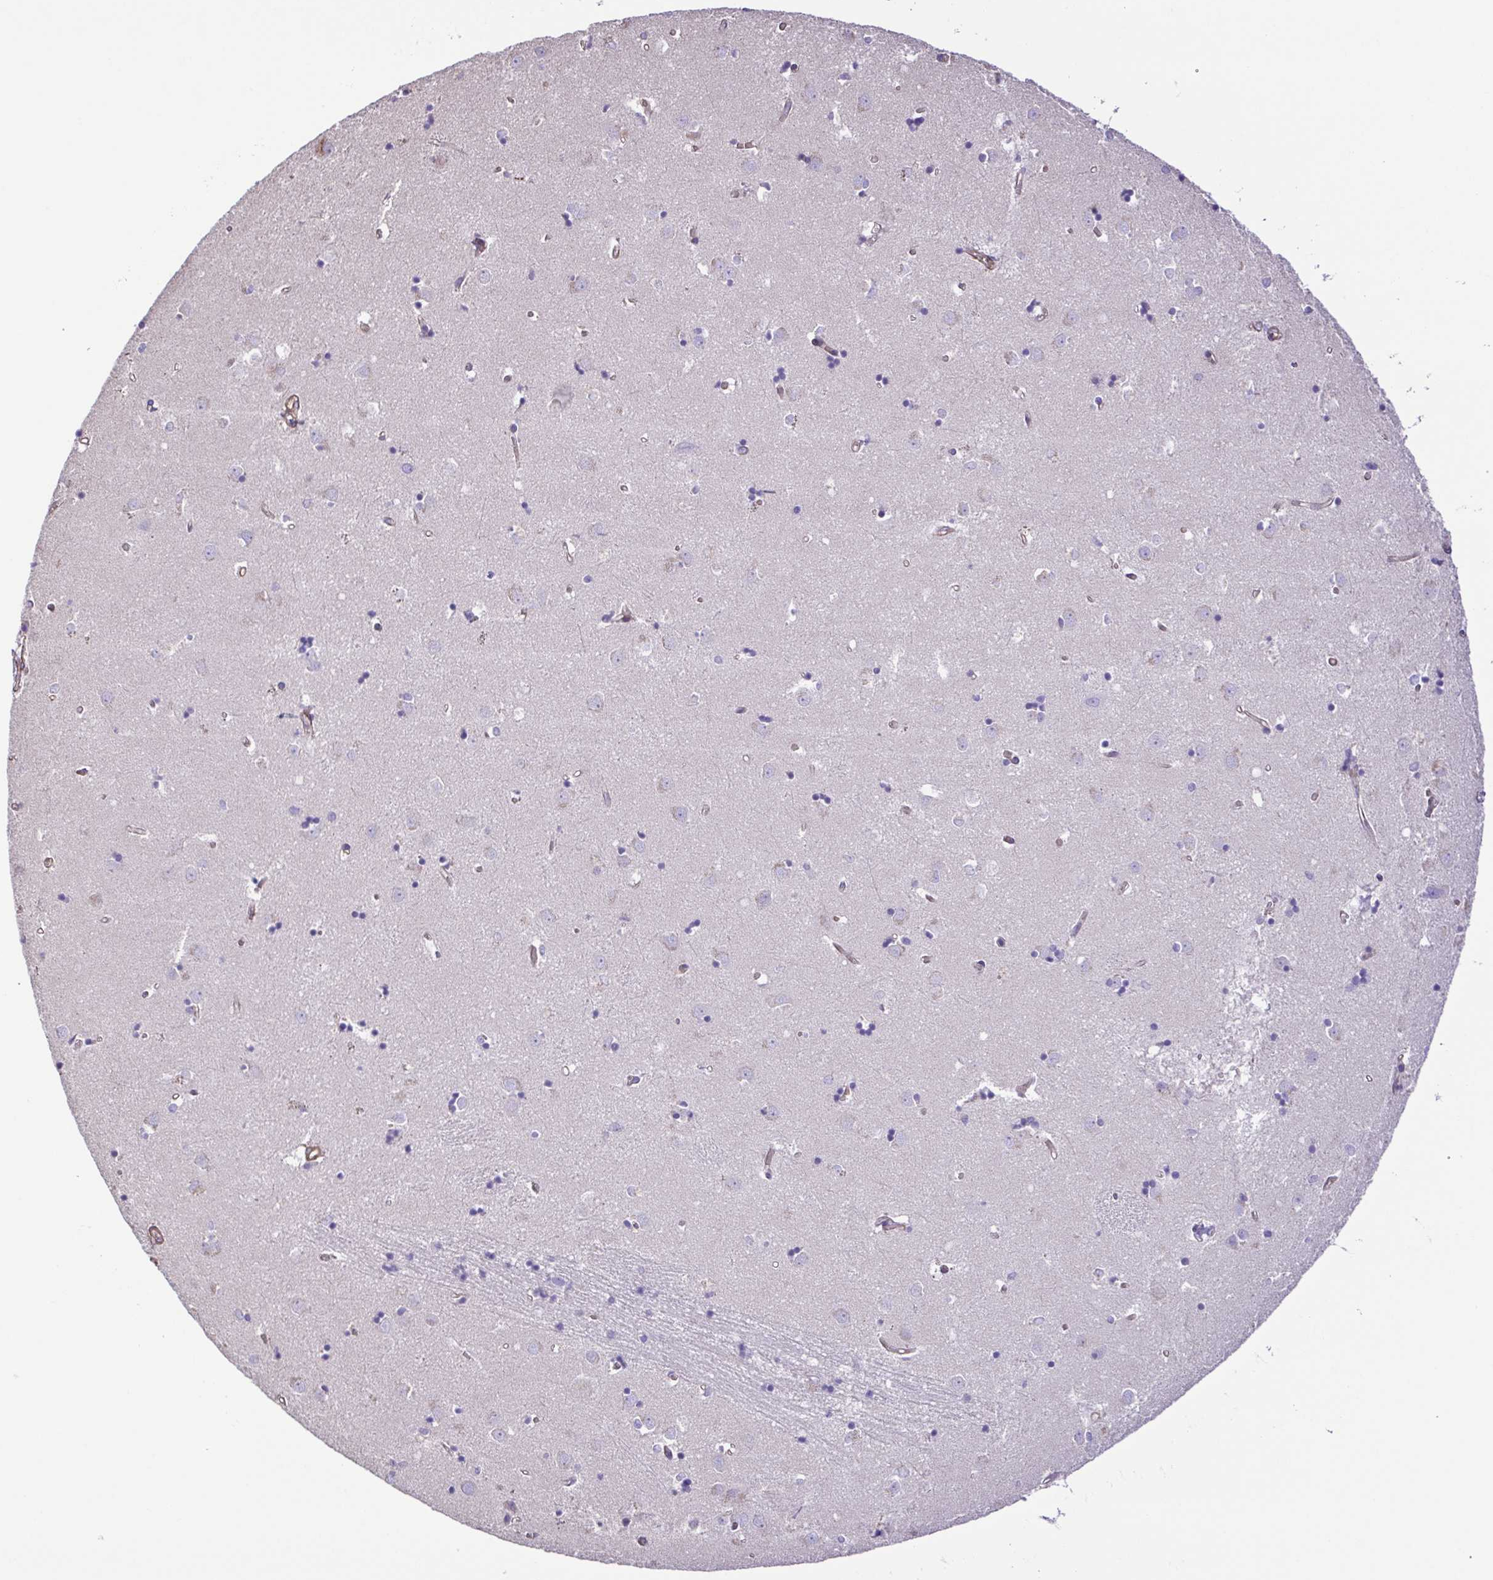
{"staining": {"intensity": "negative", "quantity": "none", "location": "none"}, "tissue": "caudate", "cell_type": "Glial cells", "image_type": "normal", "snomed": [{"axis": "morphology", "description": "Normal tissue, NOS"}, {"axis": "topography", "description": "Lateral ventricle wall"}], "caption": "An IHC image of unremarkable caudate is shown. There is no staining in glial cells of caudate.", "gene": "FLT1", "patient": {"sex": "male", "age": 54}}